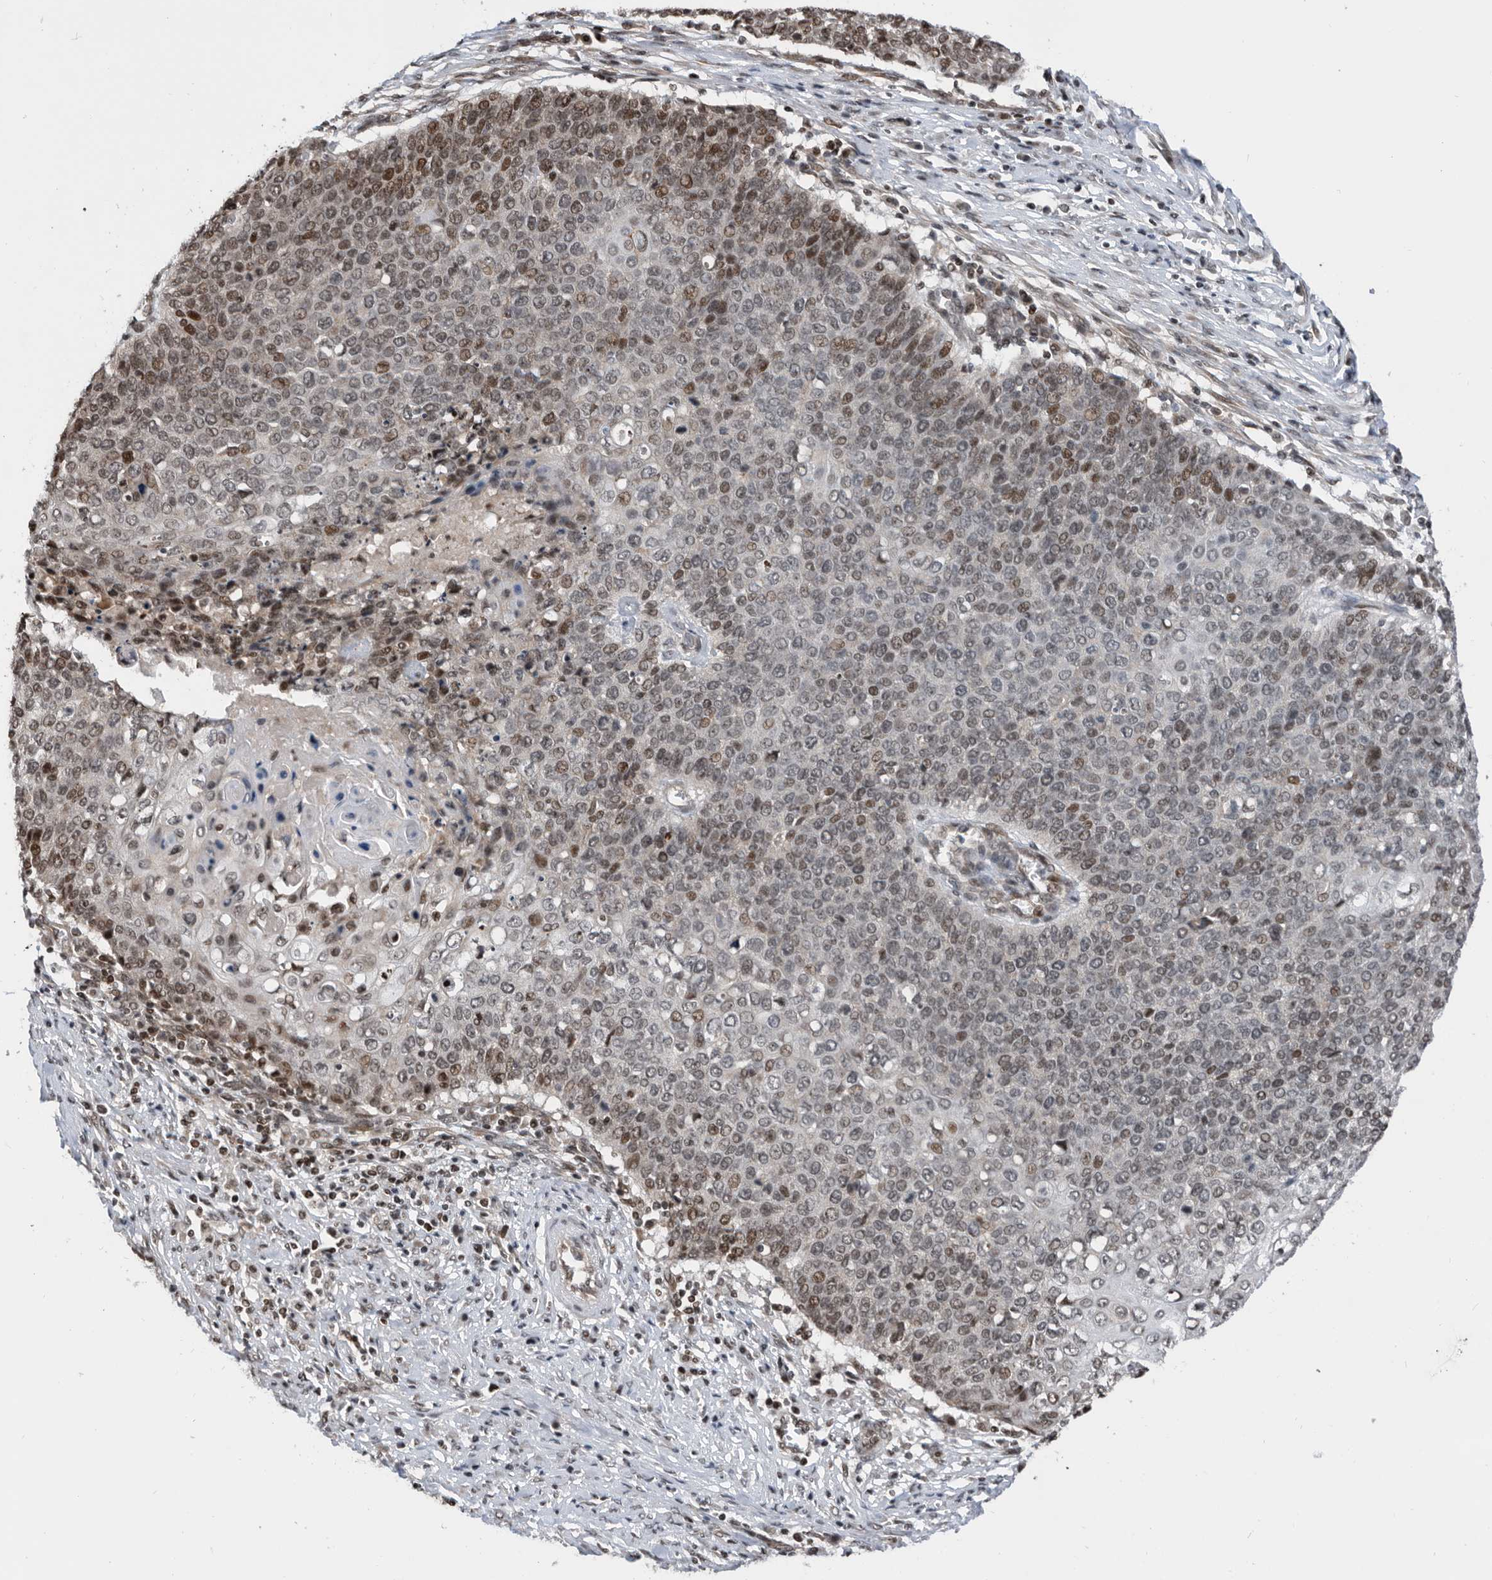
{"staining": {"intensity": "moderate", "quantity": "25%-75%", "location": "nuclear"}, "tissue": "cervical cancer", "cell_type": "Tumor cells", "image_type": "cancer", "snomed": [{"axis": "morphology", "description": "Squamous cell carcinoma, NOS"}, {"axis": "topography", "description": "Cervix"}], "caption": "Immunohistochemistry (DAB) staining of cervical squamous cell carcinoma shows moderate nuclear protein staining in about 25%-75% of tumor cells.", "gene": "SNRNP48", "patient": {"sex": "female", "age": 39}}